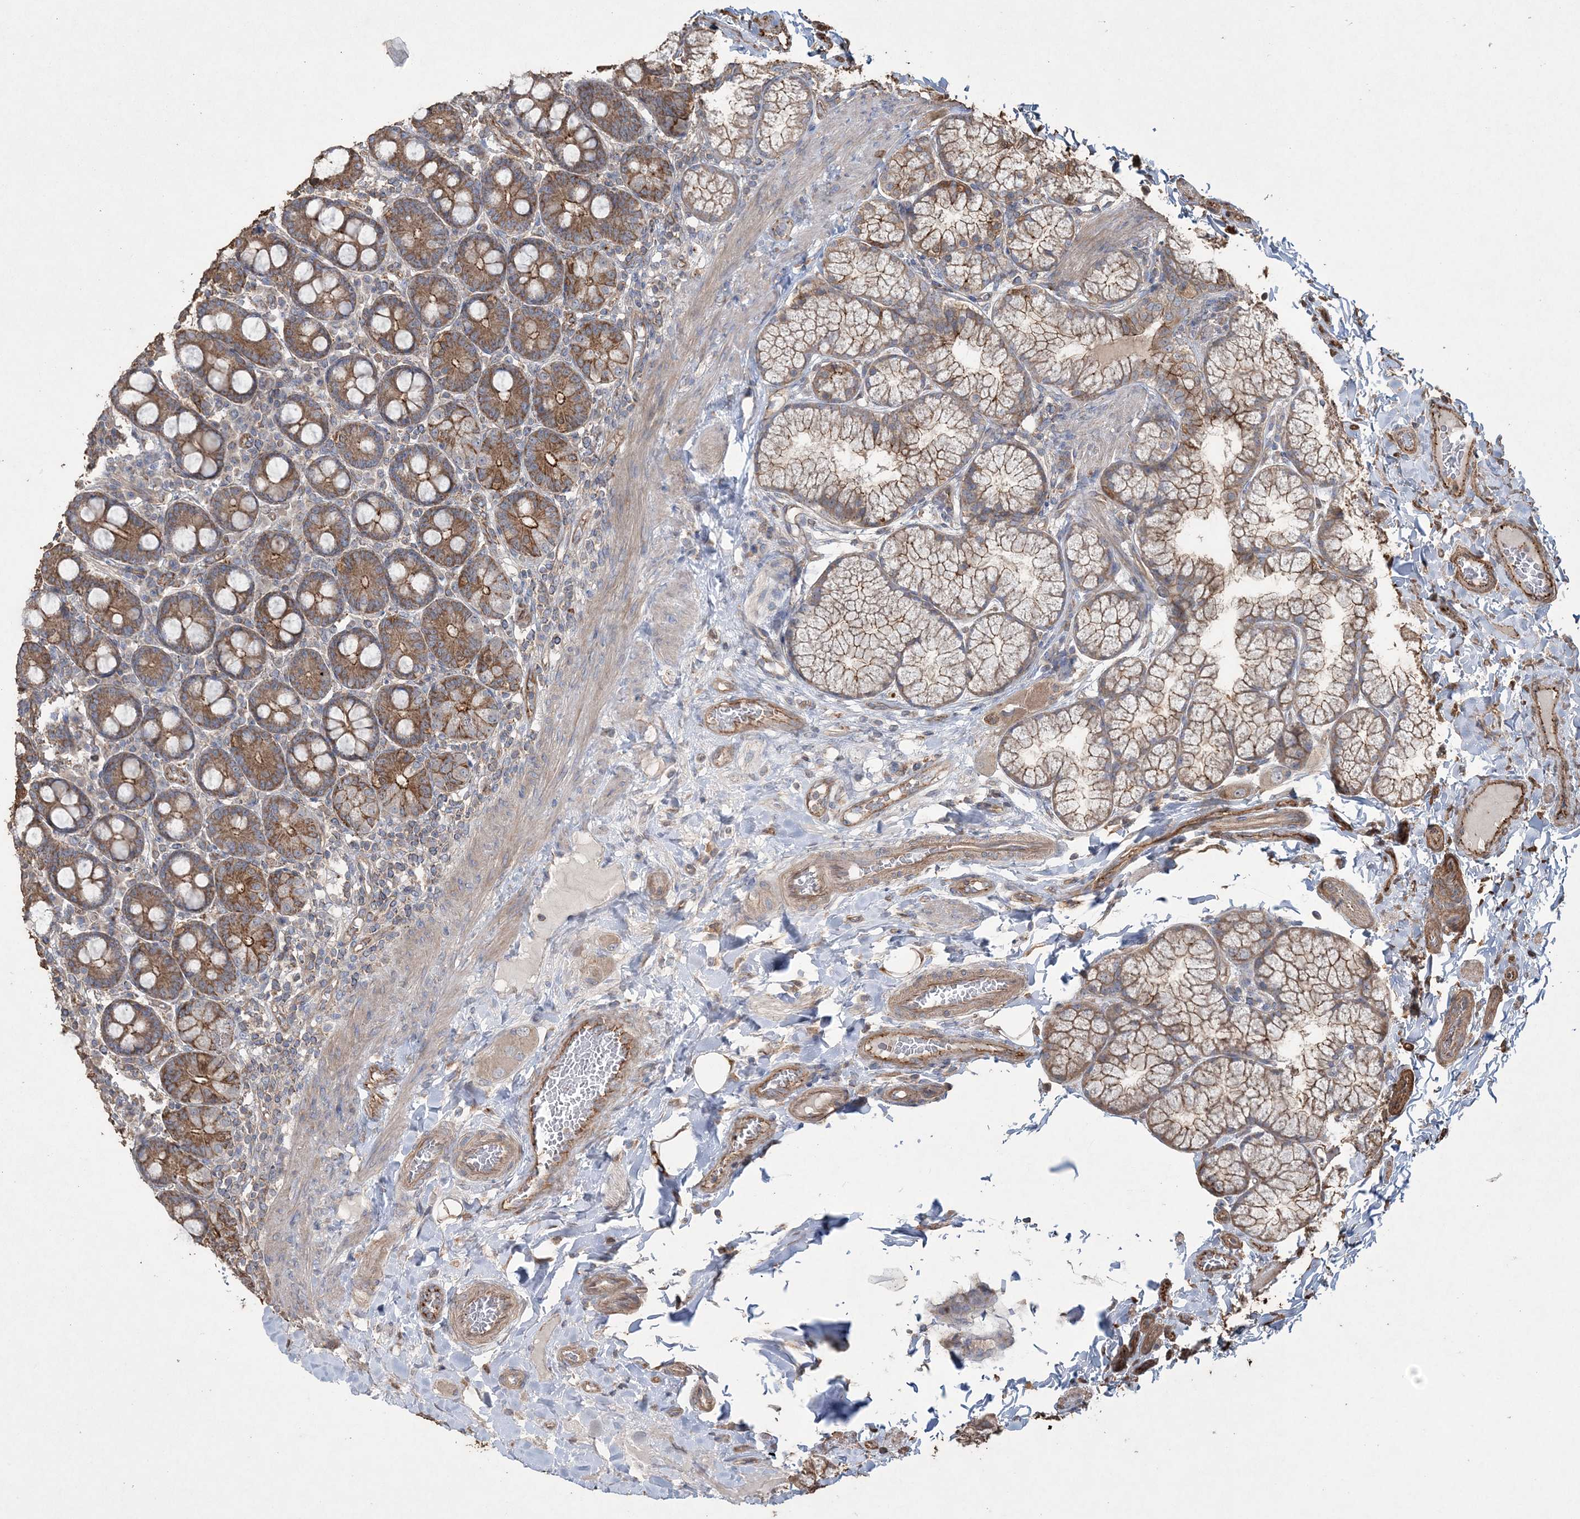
{"staining": {"intensity": "strong", "quantity": ">75%", "location": "cytoplasmic/membranous"}, "tissue": "duodenum", "cell_type": "Glandular cells", "image_type": "normal", "snomed": [{"axis": "morphology", "description": "Normal tissue, NOS"}, {"axis": "topography", "description": "Duodenum"}], "caption": "Protein staining displays strong cytoplasmic/membranous staining in approximately >75% of glandular cells in unremarkable duodenum.", "gene": "TTC7A", "patient": {"sex": "male", "age": 50}}